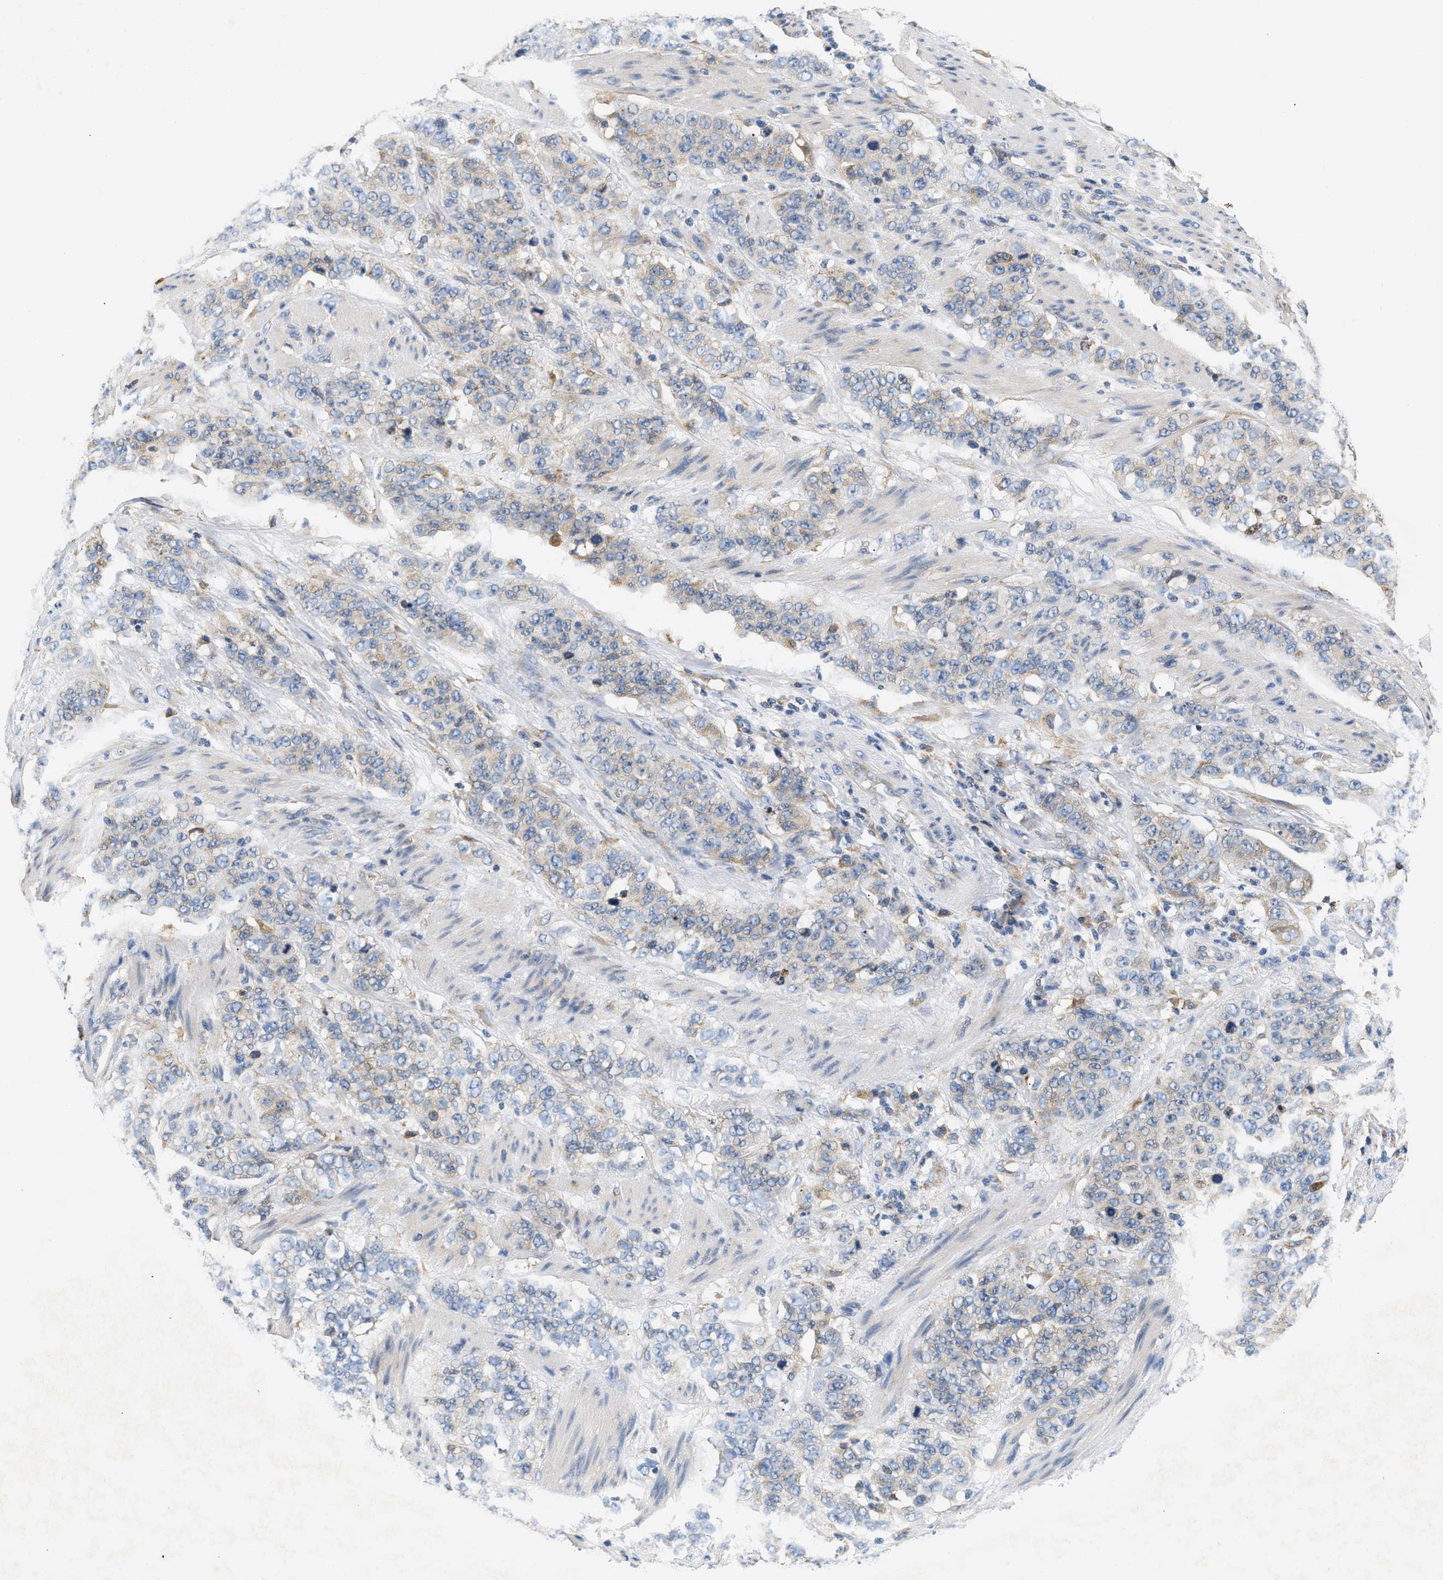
{"staining": {"intensity": "weak", "quantity": "<25%", "location": "cytoplasmic/membranous"}, "tissue": "stomach cancer", "cell_type": "Tumor cells", "image_type": "cancer", "snomed": [{"axis": "morphology", "description": "Adenocarcinoma, NOS"}, {"axis": "topography", "description": "Stomach"}], "caption": "Tumor cells are negative for brown protein staining in stomach adenocarcinoma.", "gene": "HDHD3", "patient": {"sex": "male", "age": 48}}